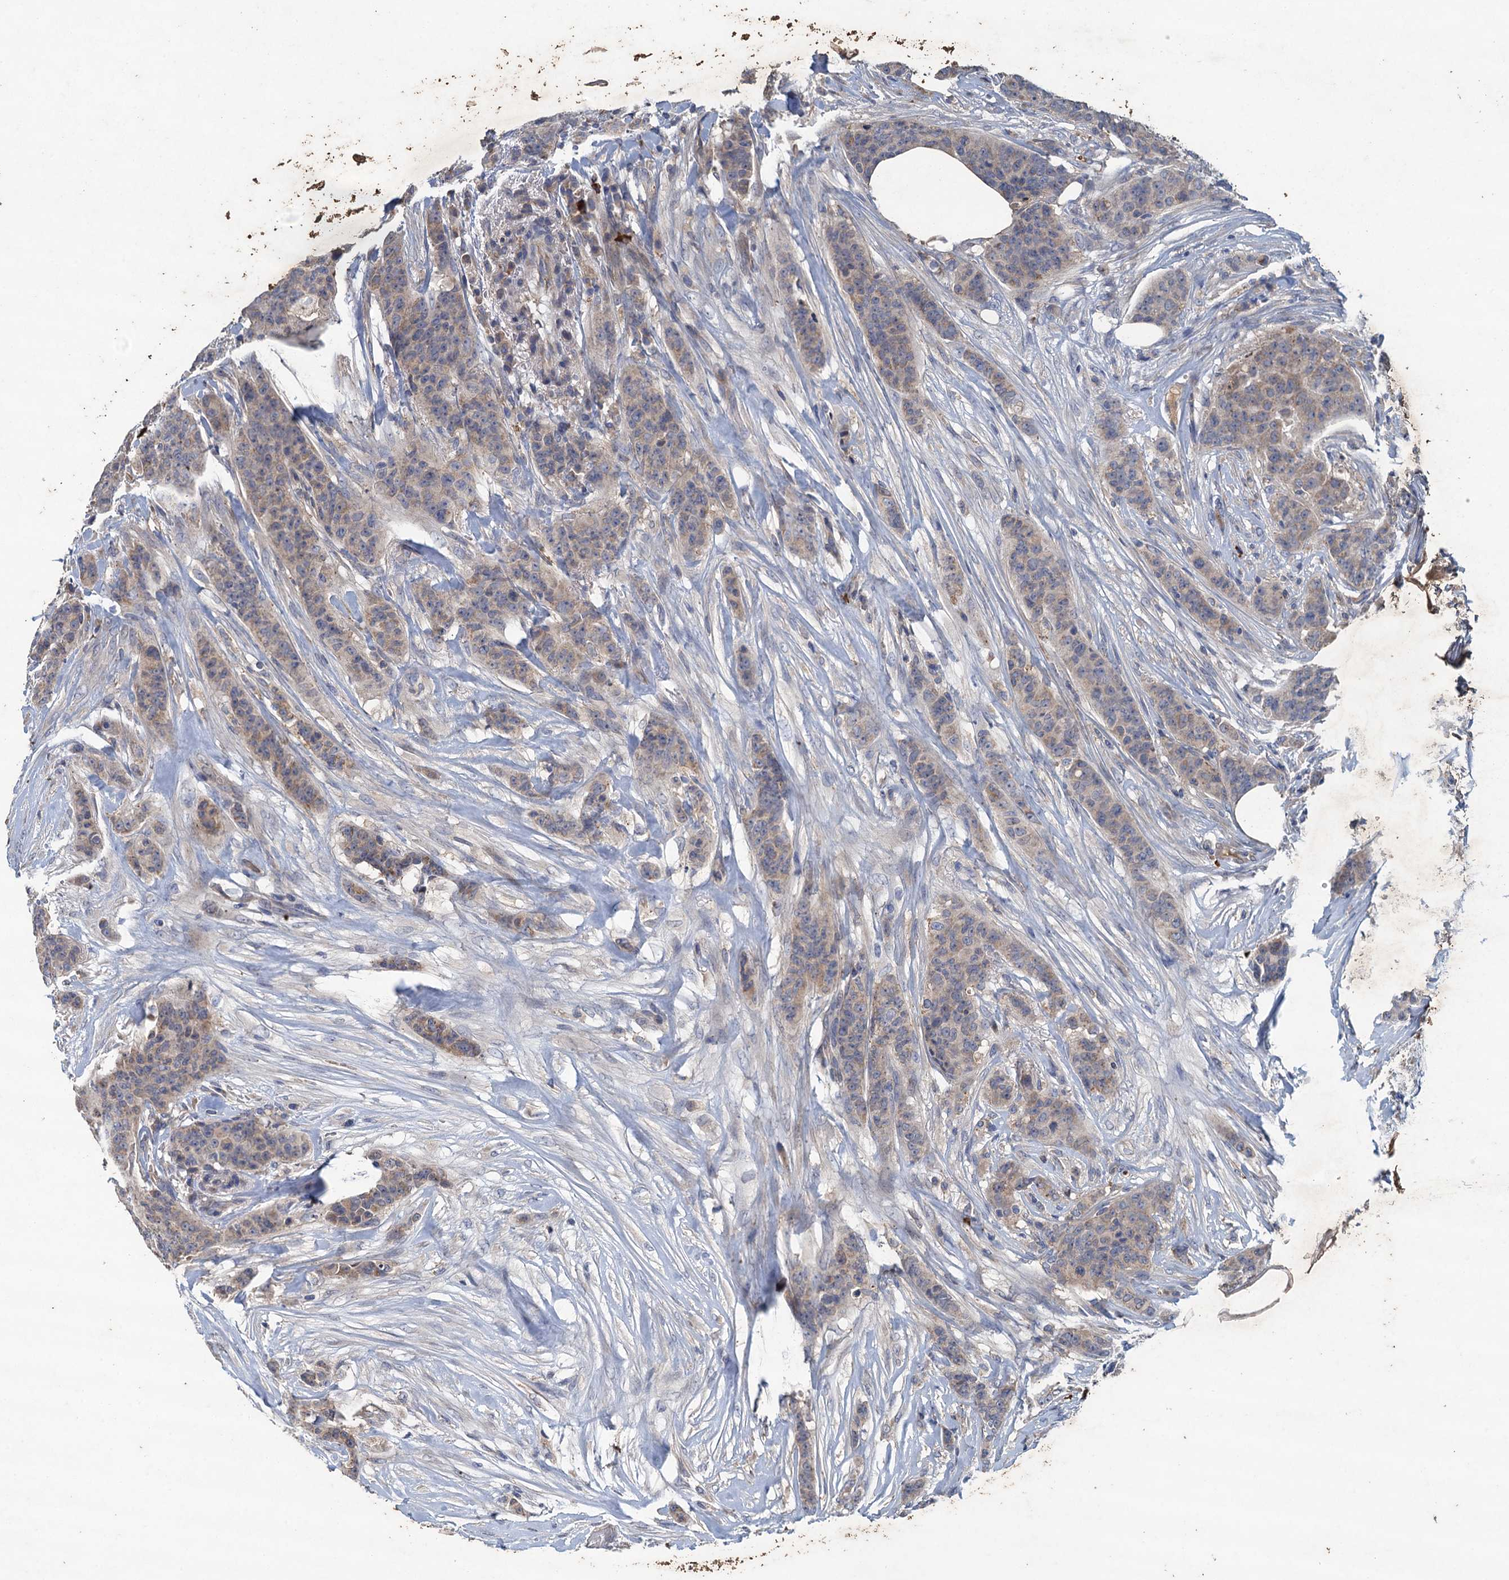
{"staining": {"intensity": "weak", "quantity": "25%-75%", "location": "cytoplasmic/membranous"}, "tissue": "breast cancer", "cell_type": "Tumor cells", "image_type": "cancer", "snomed": [{"axis": "morphology", "description": "Duct carcinoma"}, {"axis": "topography", "description": "Breast"}], "caption": "This is a histology image of immunohistochemistry (IHC) staining of breast invasive ductal carcinoma, which shows weak staining in the cytoplasmic/membranous of tumor cells.", "gene": "TPCN1", "patient": {"sex": "female", "age": 40}}